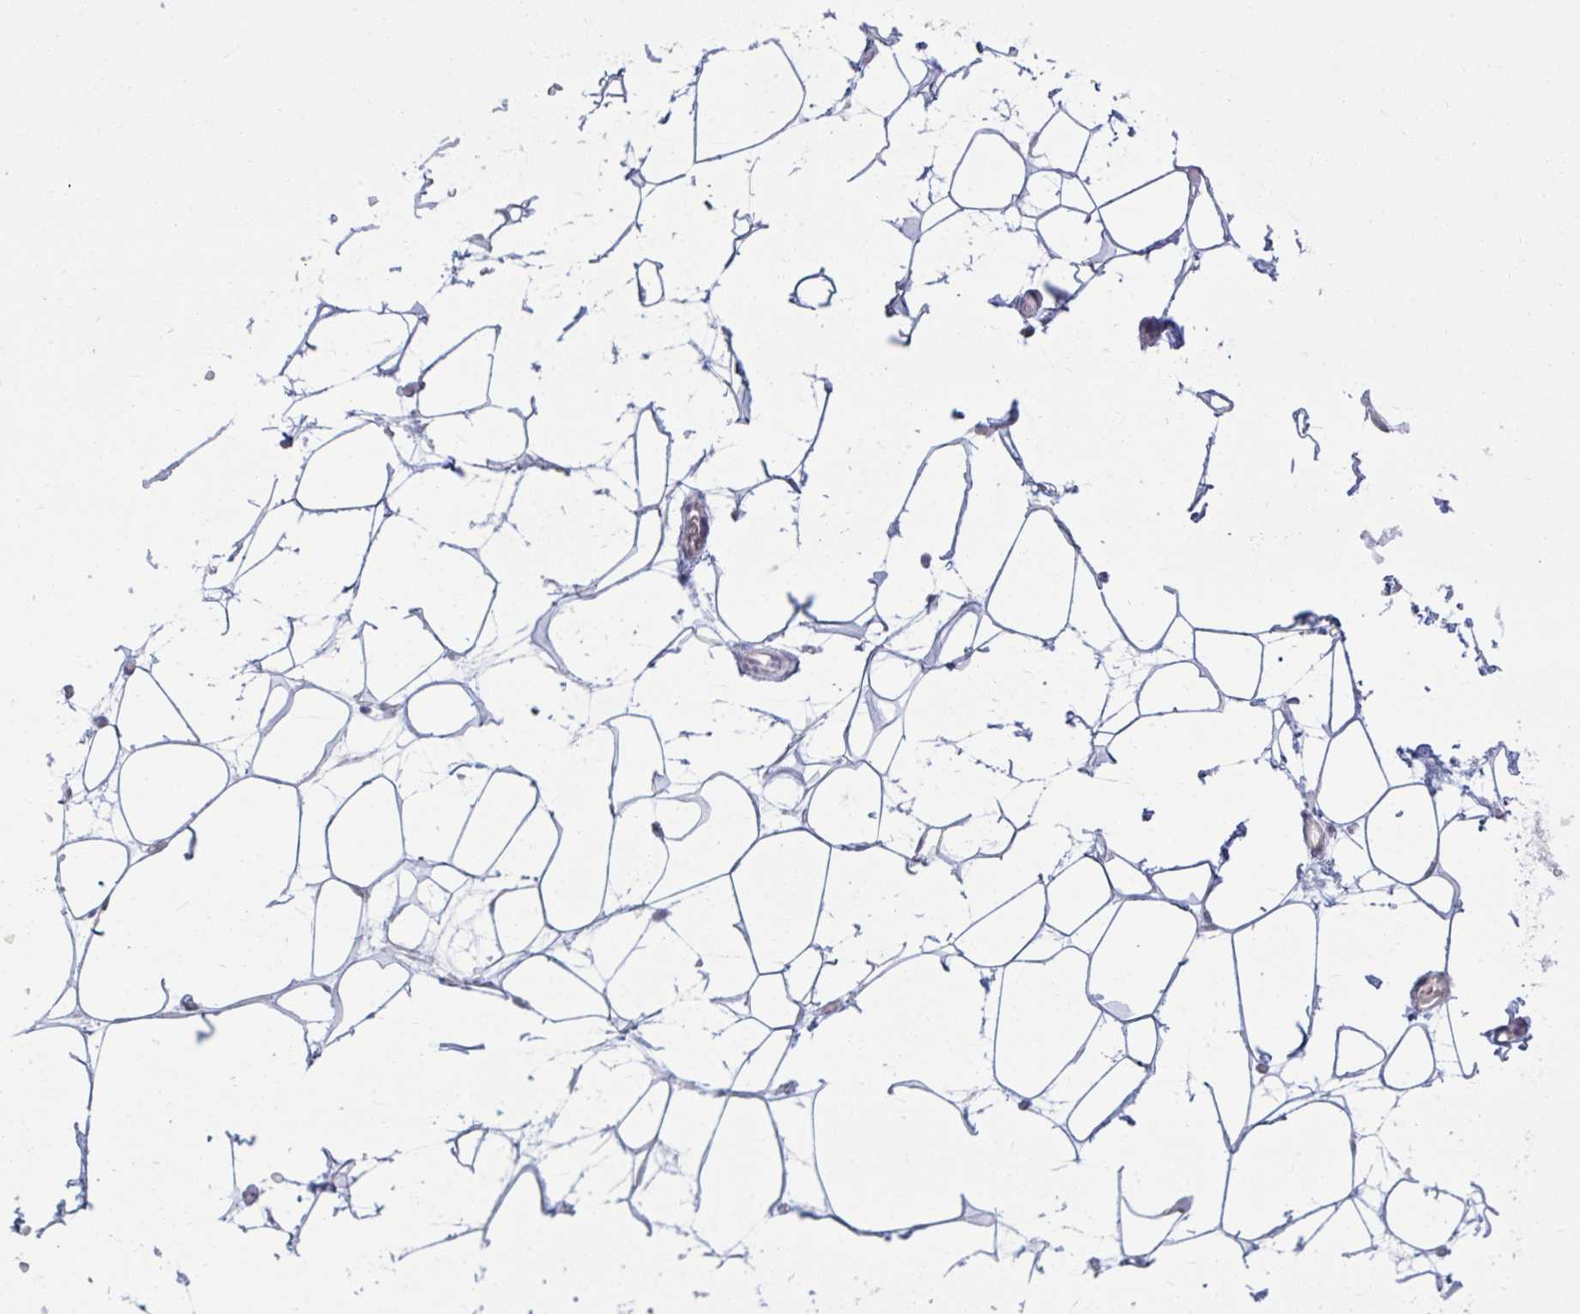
{"staining": {"intensity": "negative", "quantity": "none", "location": "none"}, "tissue": "adipose tissue", "cell_type": "Adipocytes", "image_type": "normal", "snomed": [{"axis": "morphology", "description": "Normal tissue, NOS"}, {"axis": "topography", "description": "Anal"}, {"axis": "topography", "description": "Peripheral nerve tissue"}], "caption": "The image exhibits no significant expression in adipocytes of adipose tissue. (DAB (3,3'-diaminobenzidine) immunohistochemistry (IHC) visualized using brightfield microscopy, high magnification).", "gene": "RNASEH1", "patient": {"sex": "male", "age": 78}}